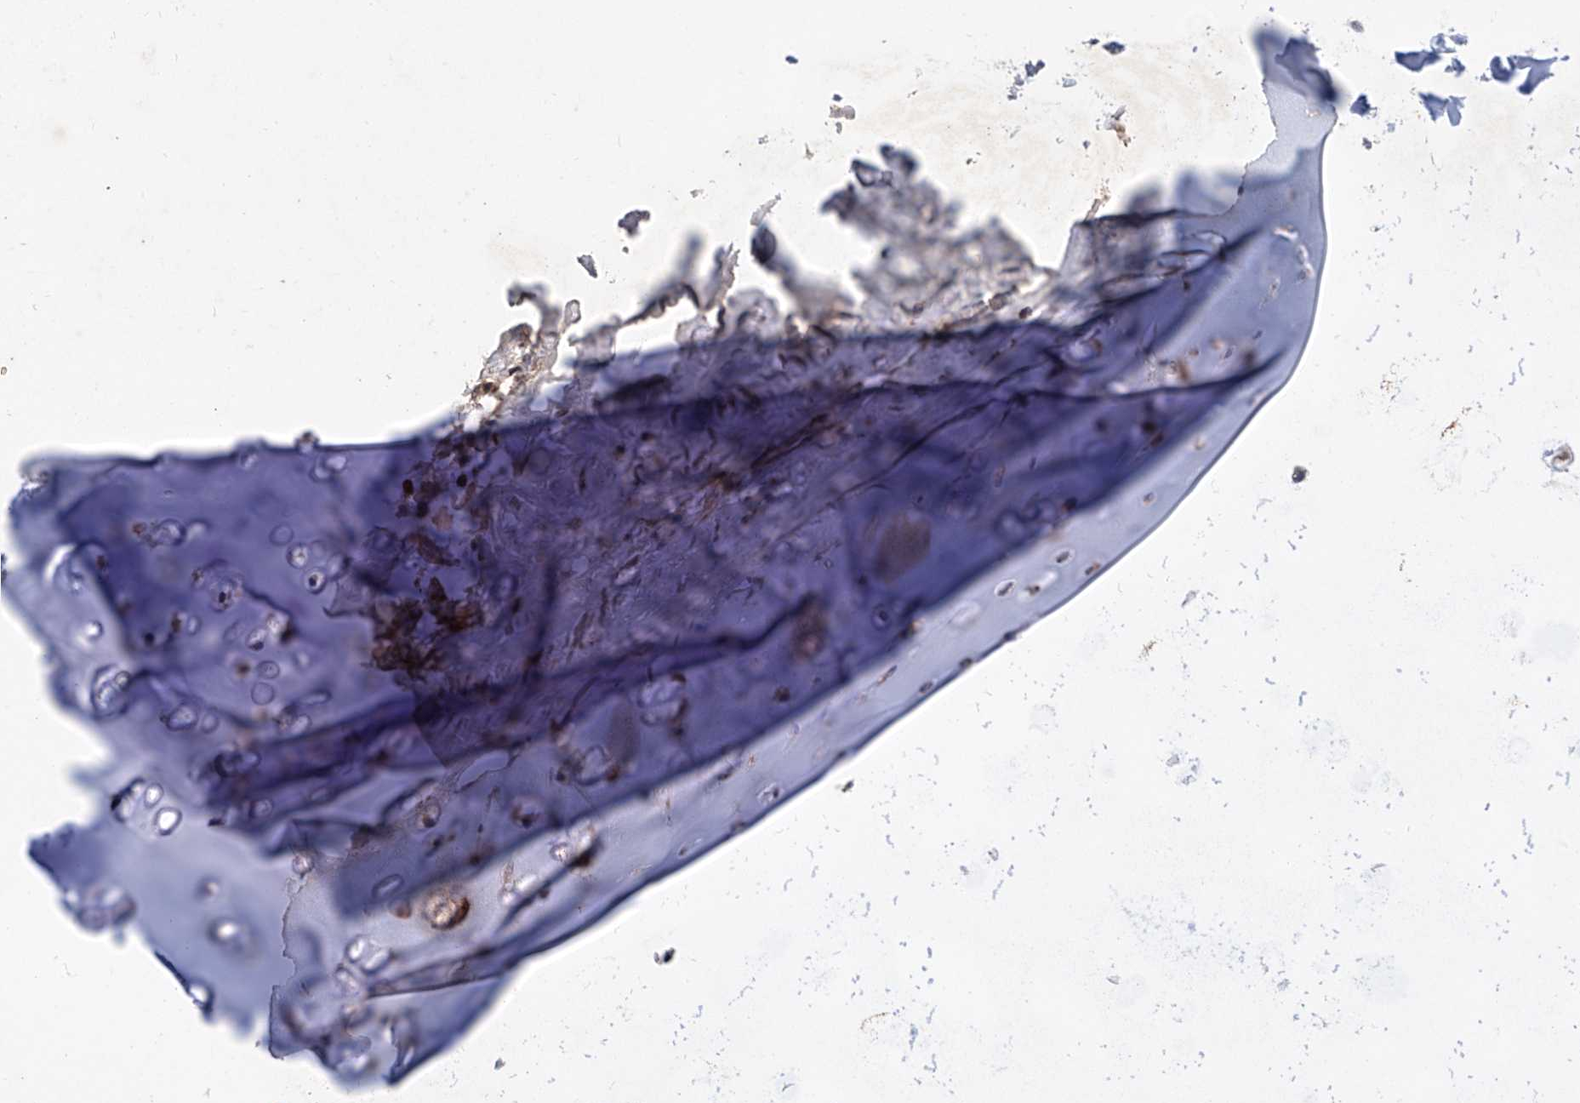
{"staining": {"intensity": "negative", "quantity": "none", "location": "none"}, "tissue": "adipose tissue", "cell_type": "Adipocytes", "image_type": "normal", "snomed": [{"axis": "morphology", "description": "Normal tissue, NOS"}, {"axis": "morphology", "description": "Basal cell carcinoma"}, {"axis": "topography", "description": "Cartilage tissue"}, {"axis": "topography", "description": "Nasopharynx"}, {"axis": "topography", "description": "Oral tissue"}], "caption": "DAB (3,3'-diaminobenzidine) immunohistochemical staining of unremarkable adipose tissue displays no significant positivity in adipocytes.", "gene": "ASCC3", "patient": {"sex": "female", "age": 77}}